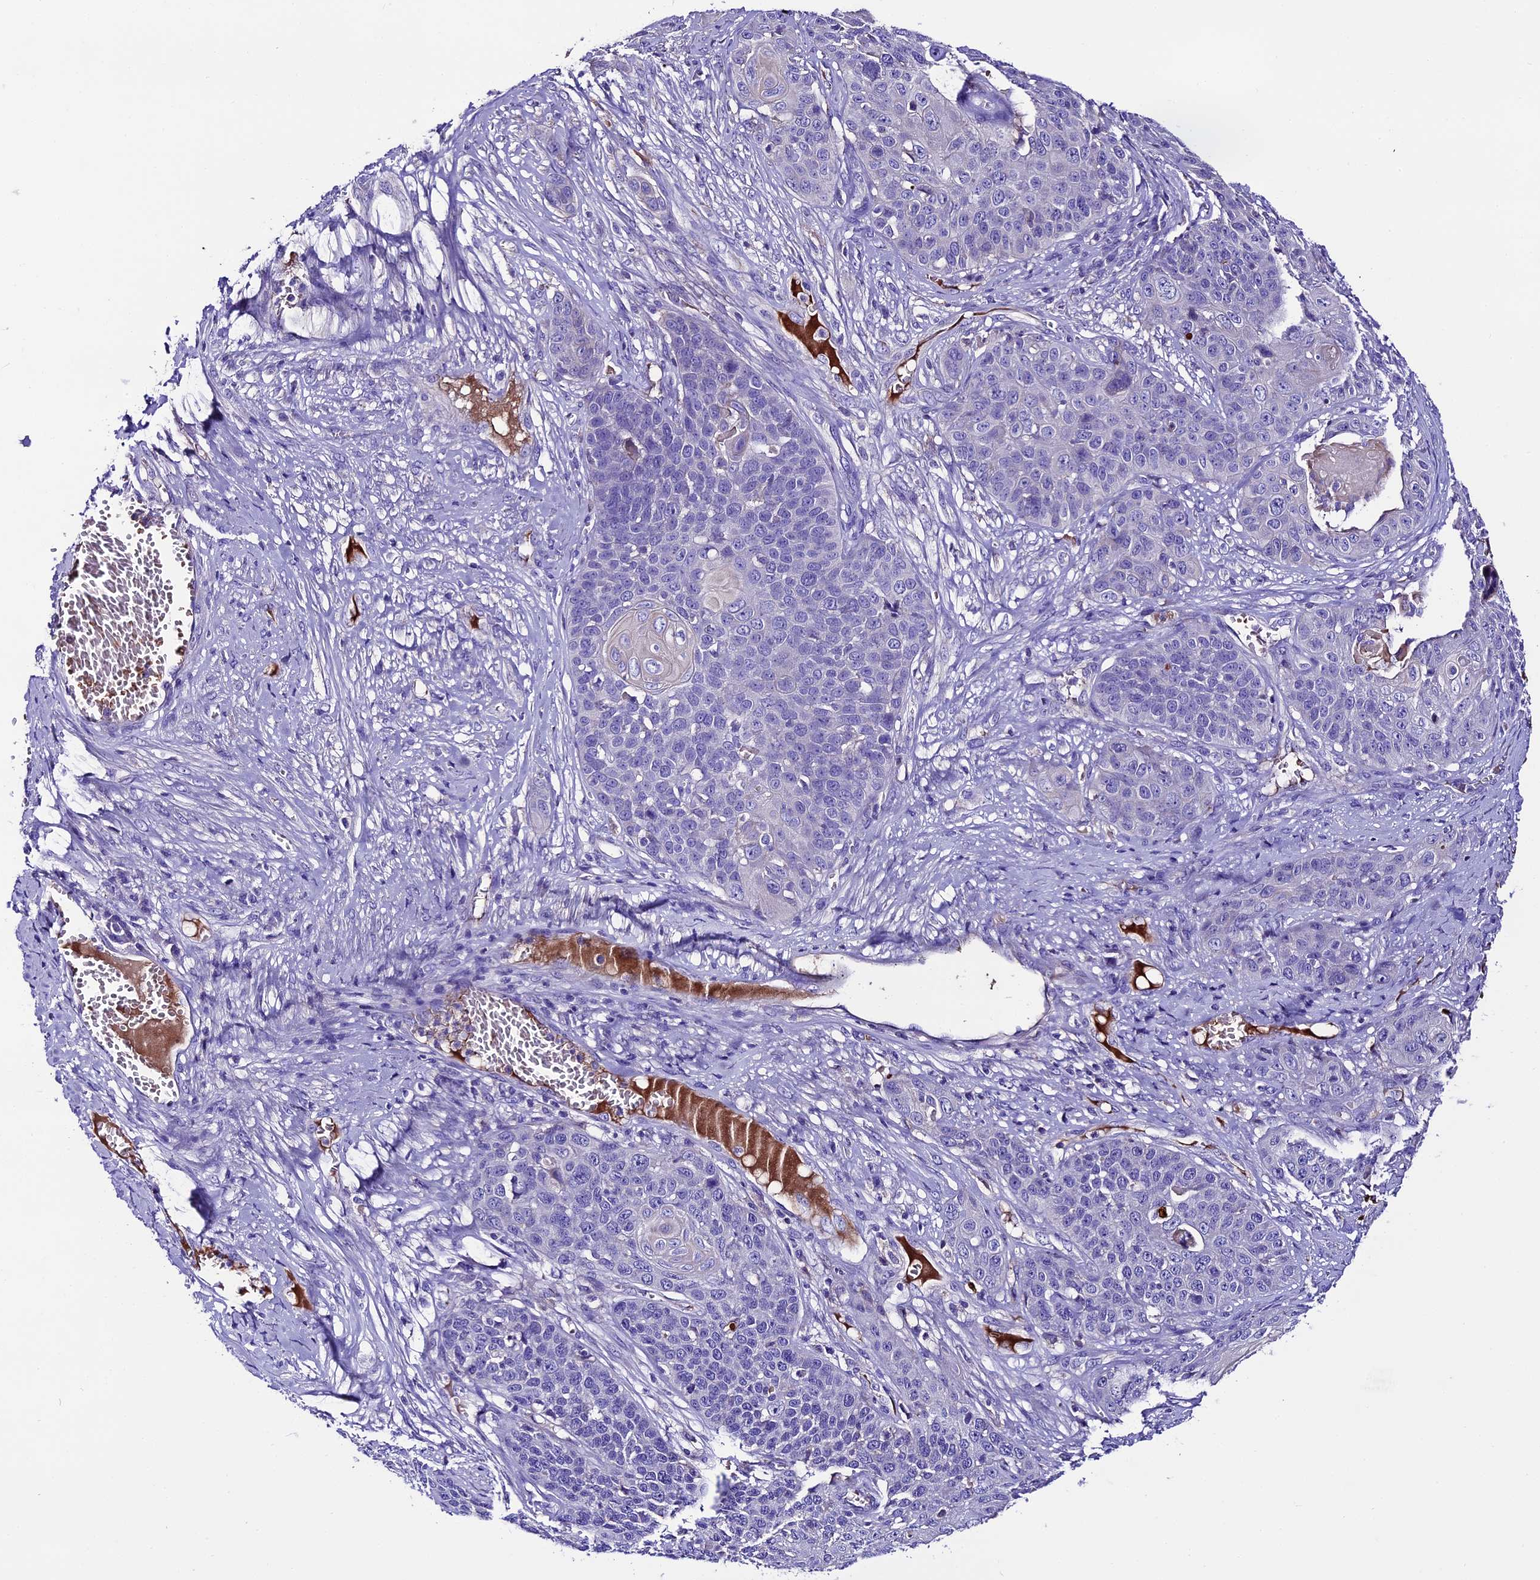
{"staining": {"intensity": "negative", "quantity": "none", "location": "none"}, "tissue": "skin cancer", "cell_type": "Tumor cells", "image_type": "cancer", "snomed": [{"axis": "morphology", "description": "Squamous cell carcinoma, NOS"}, {"axis": "topography", "description": "Skin"}], "caption": "Tumor cells are negative for protein expression in human squamous cell carcinoma (skin).", "gene": "TCP11L2", "patient": {"sex": "male", "age": 55}}